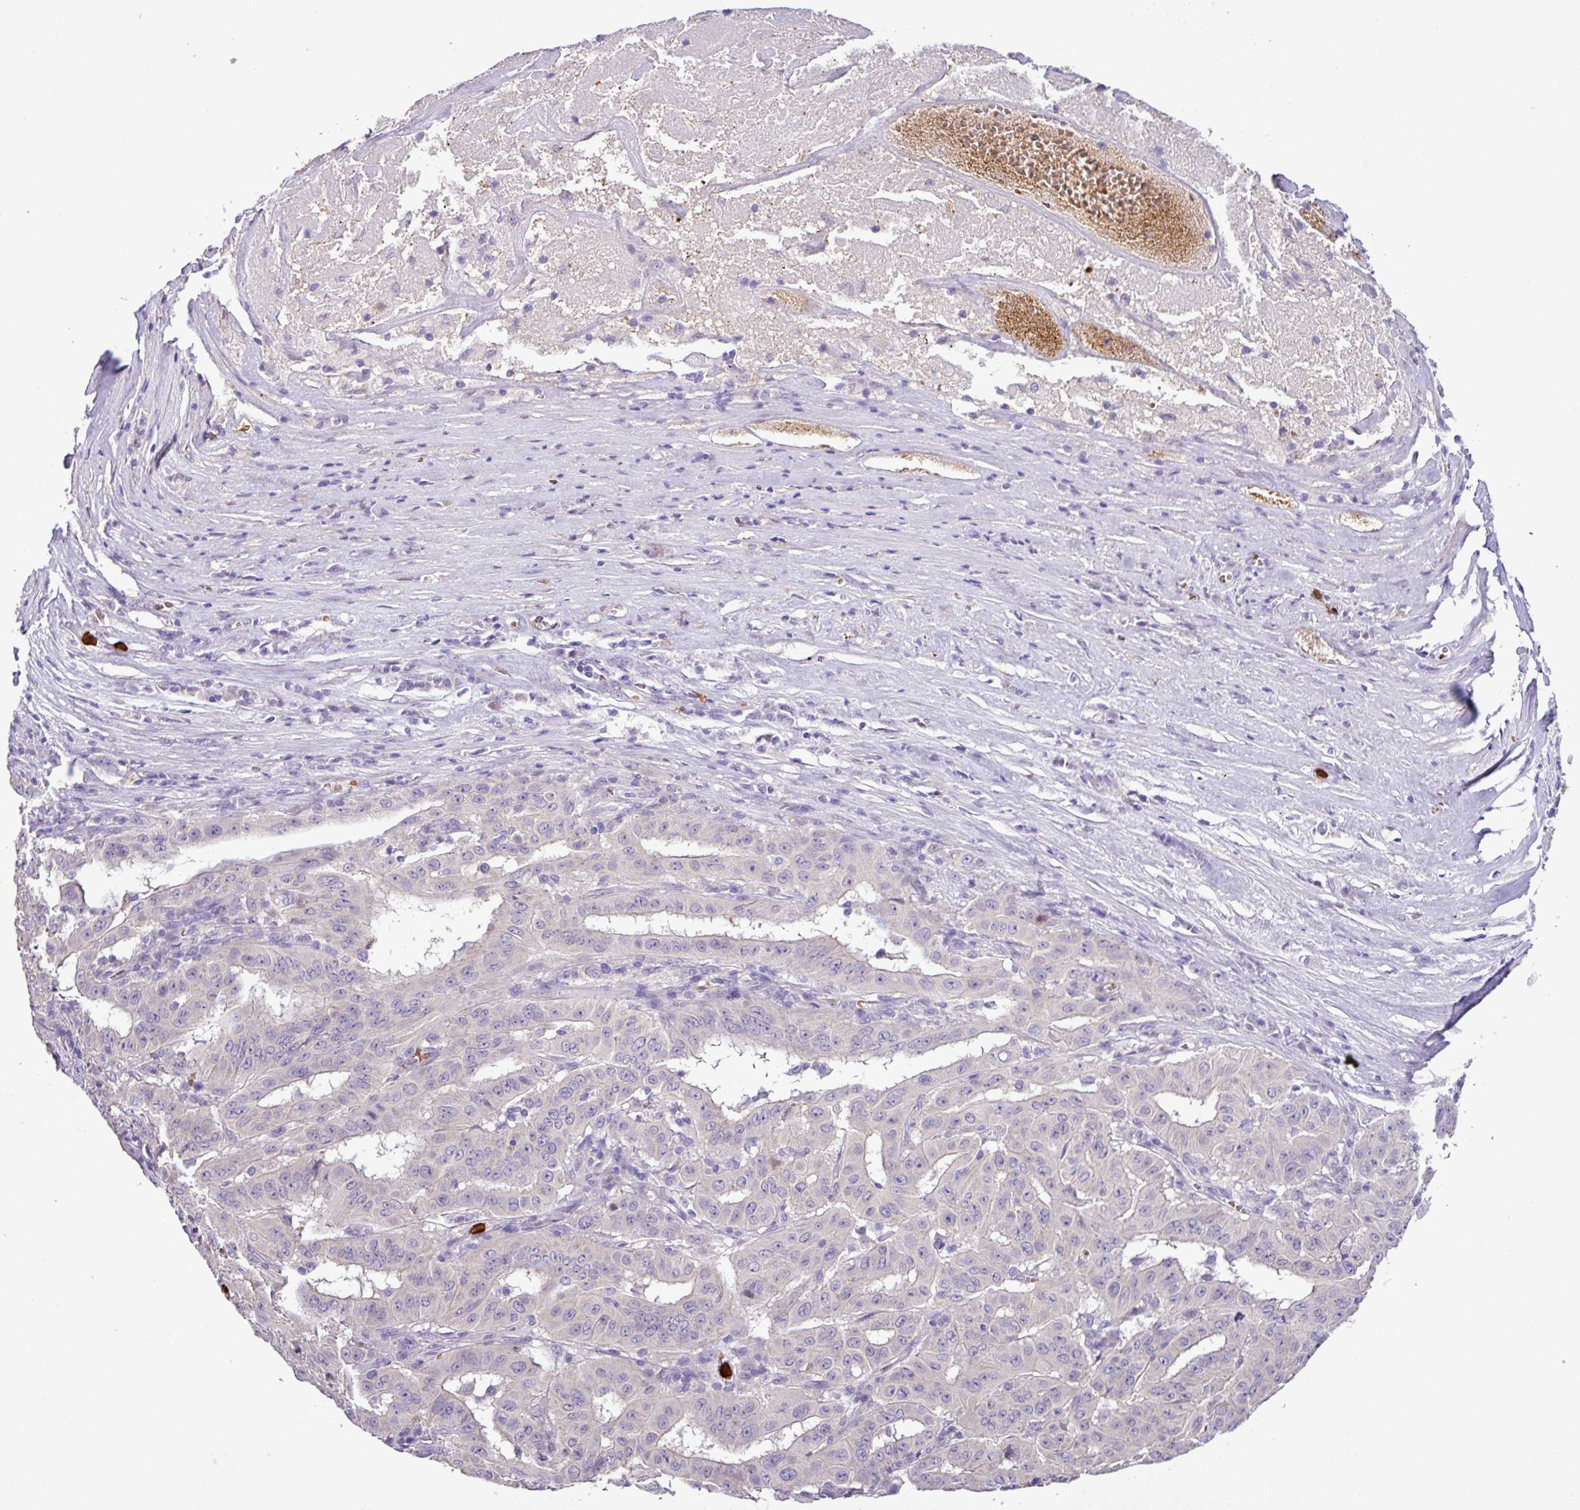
{"staining": {"intensity": "negative", "quantity": "none", "location": "none"}, "tissue": "pancreatic cancer", "cell_type": "Tumor cells", "image_type": "cancer", "snomed": [{"axis": "morphology", "description": "Adenocarcinoma, NOS"}, {"axis": "topography", "description": "Pancreas"}], "caption": "This is a photomicrograph of immunohistochemistry (IHC) staining of pancreatic cancer, which shows no expression in tumor cells. (DAB (3,3'-diaminobenzidine) IHC, high magnification).", "gene": "MGAT4B", "patient": {"sex": "male", "age": 63}}